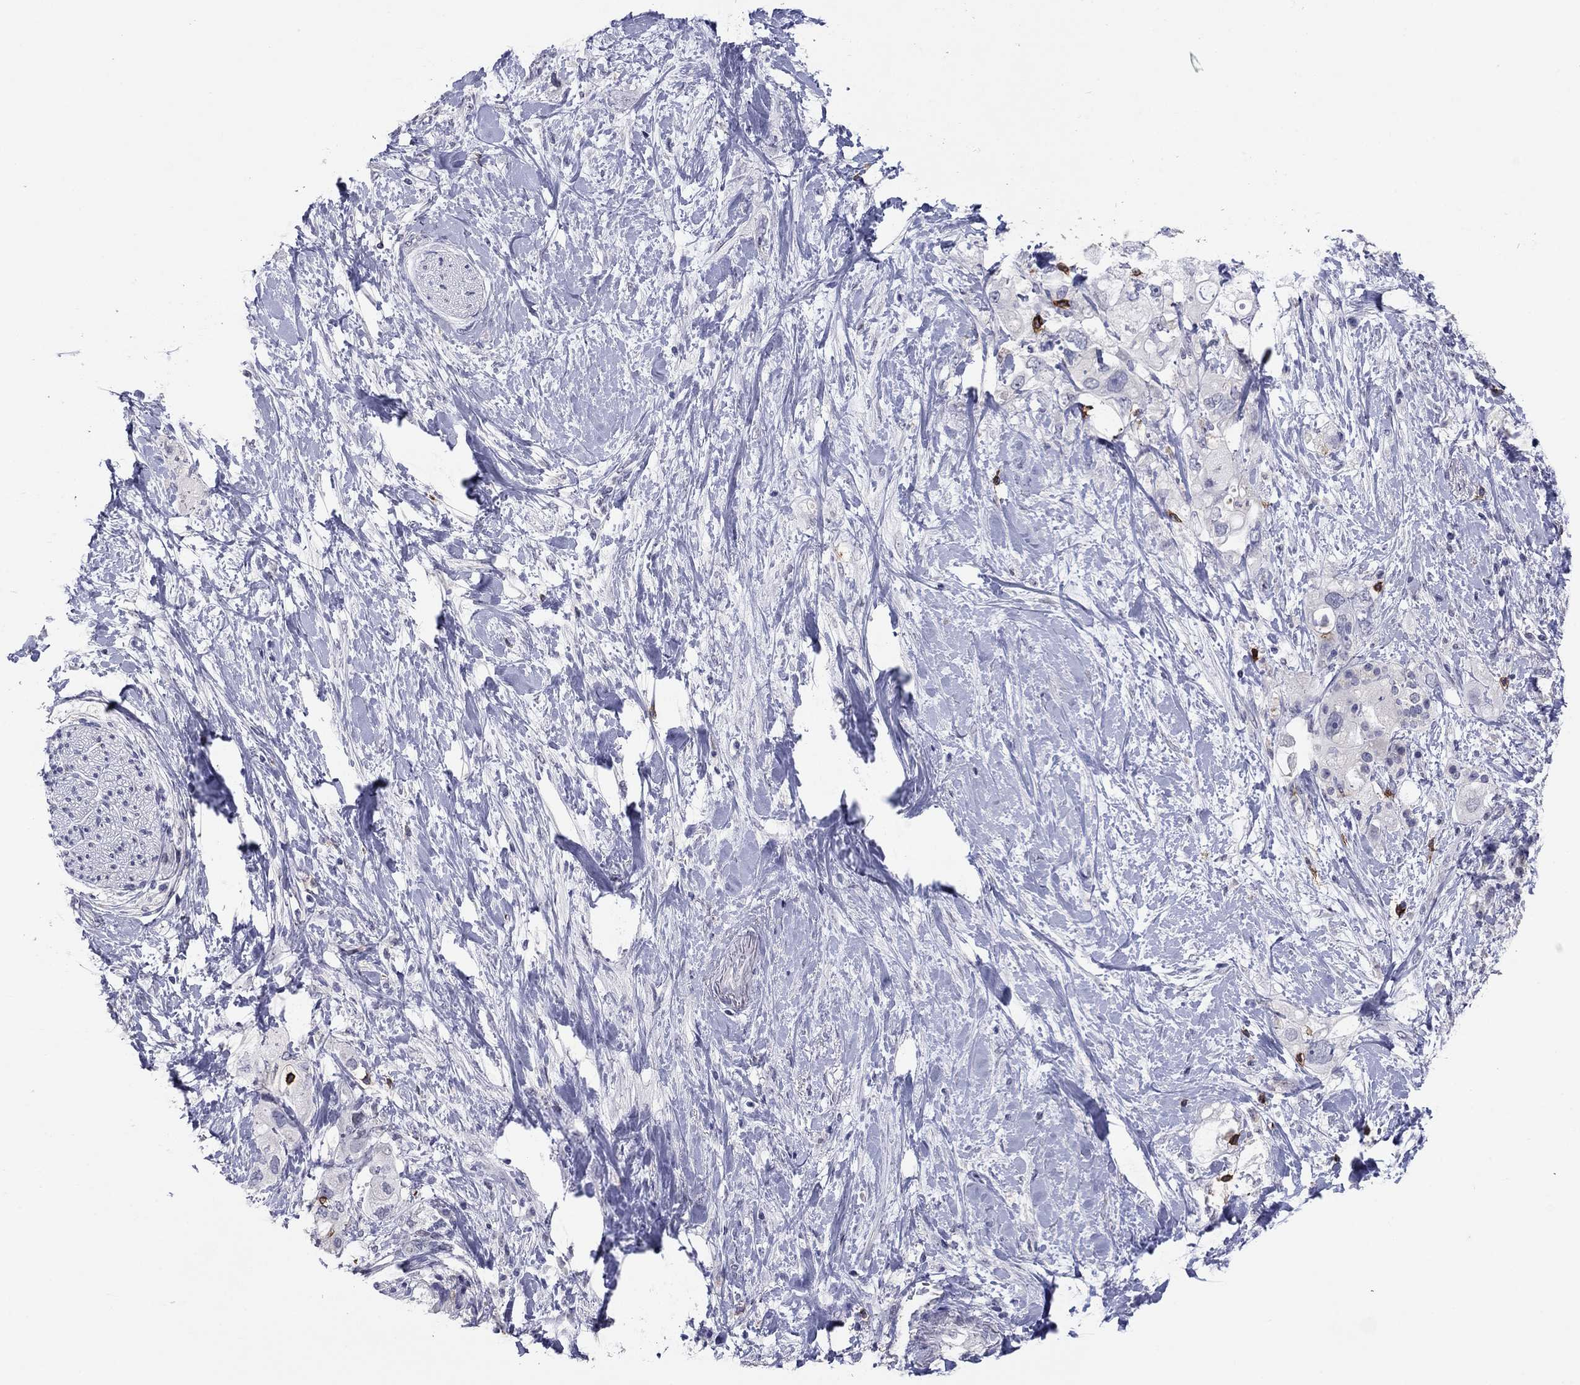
{"staining": {"intensity": "negative", "quantity": "none", "location": "none"}, "tissue": "pancreatic cancer", "cell_type": "Tumor cells", "image_type": "cancer", "snomed": [{"axis": "morphology", "description": "Adenocarcinoma, NOS"}, {"axis": "topography", "description": "Pancreas"}], "caption": "Tumor cells show no significant protein expression in pancreatic adenocarcinoma.", "gene": "ITGAE", "patient": {"sex": "female", "age": 56}}